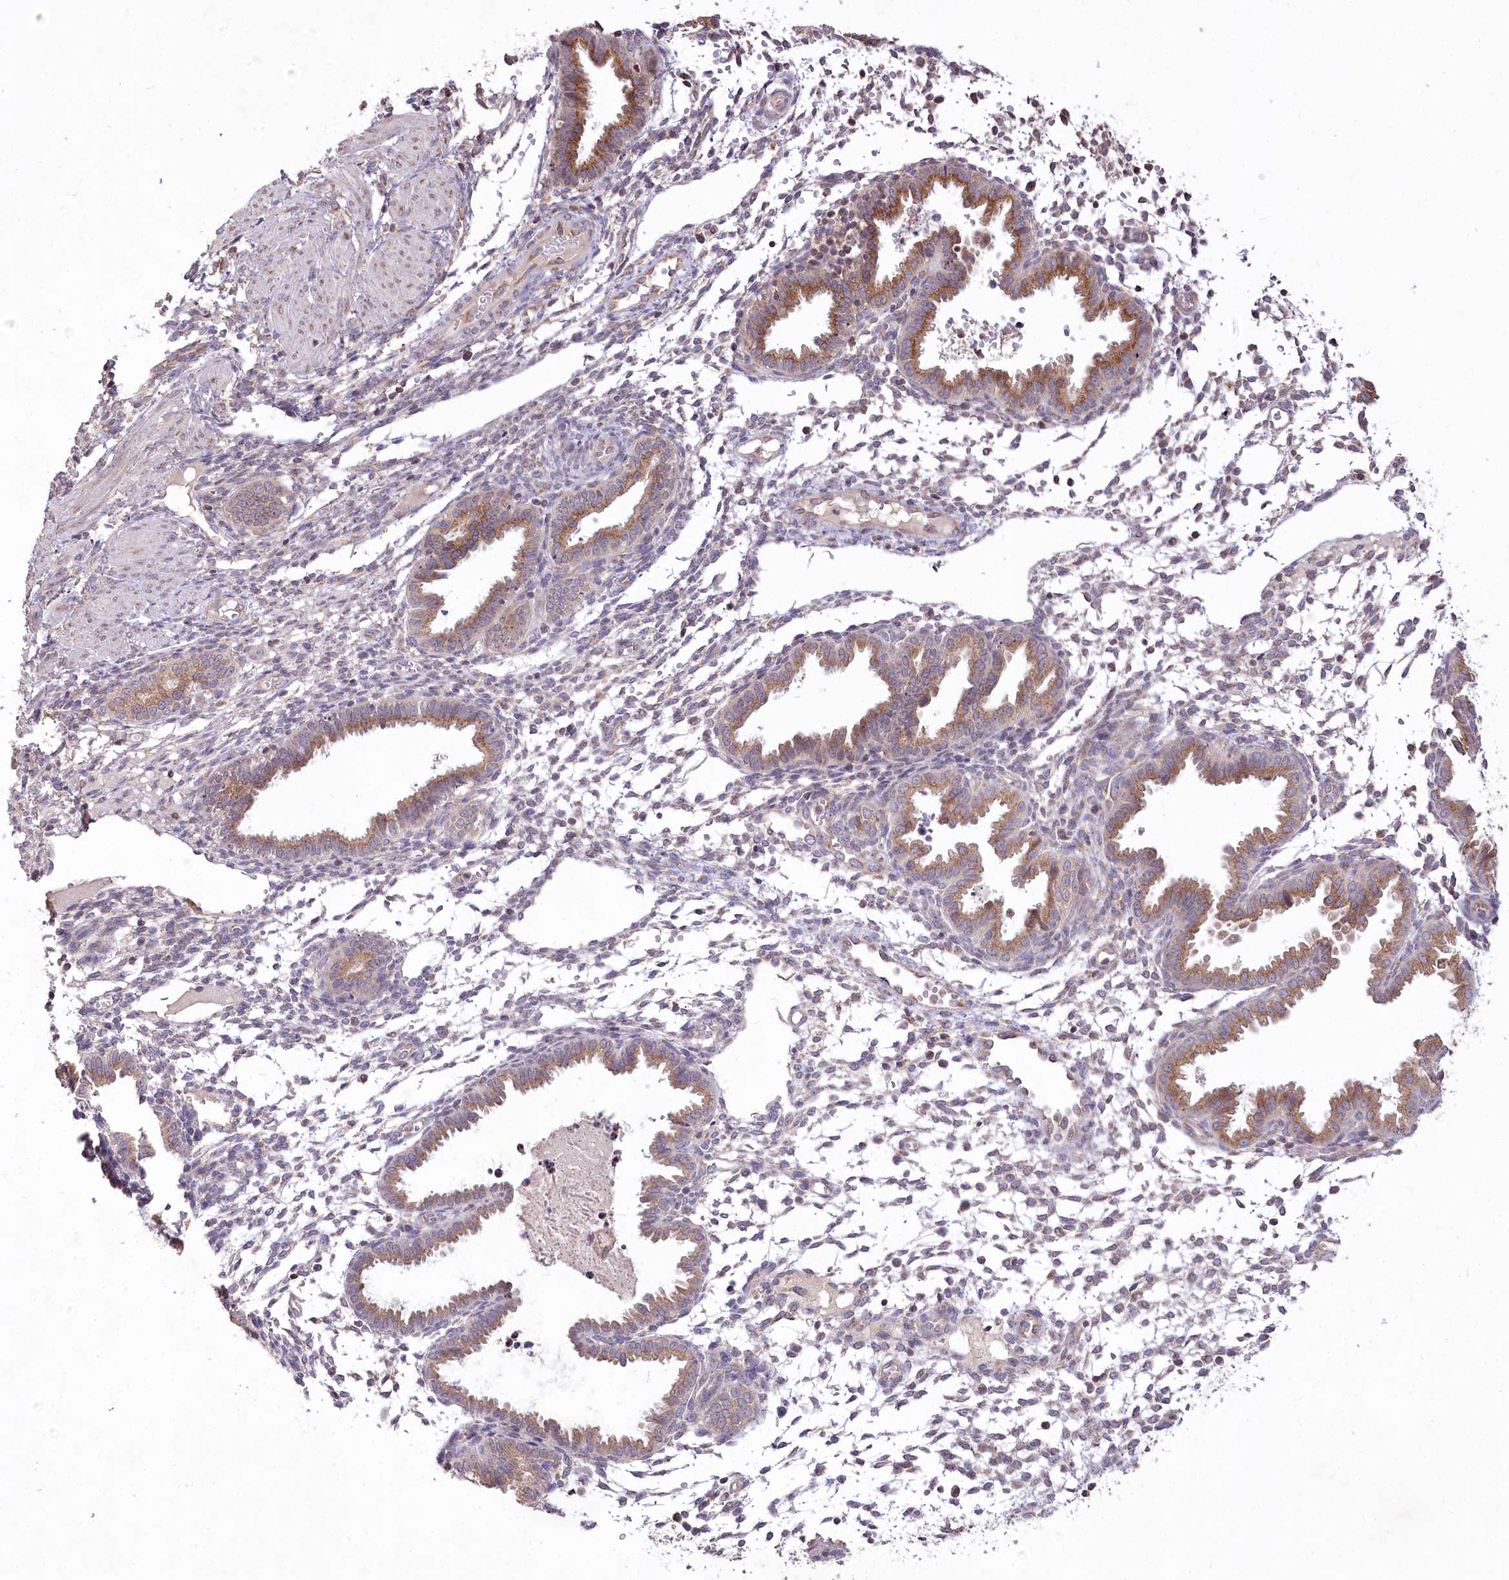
{"staining": {"intensity": "moderate", "quantity": "25%-75%", "location": "cytoplasmic/membranous"}, "tissue": "endometrium", "cell_type": "Cells in endometrial stroma", "image_type": "normal", "snomed": [{"axis": "morphology", "description": "Normal tissue, NOS"}, {"axis": "topography", "description": "Endometrium"}], "caption": "This image reveals immunohistochemistry staining of unremarkable endometrium, with medium moderate cytoplasmic/membranous positivity in approximately 25%-75% of cells in endometrial stroma.", "gene": "STT3B", "patient": {"sex": "female", "age": 33}}